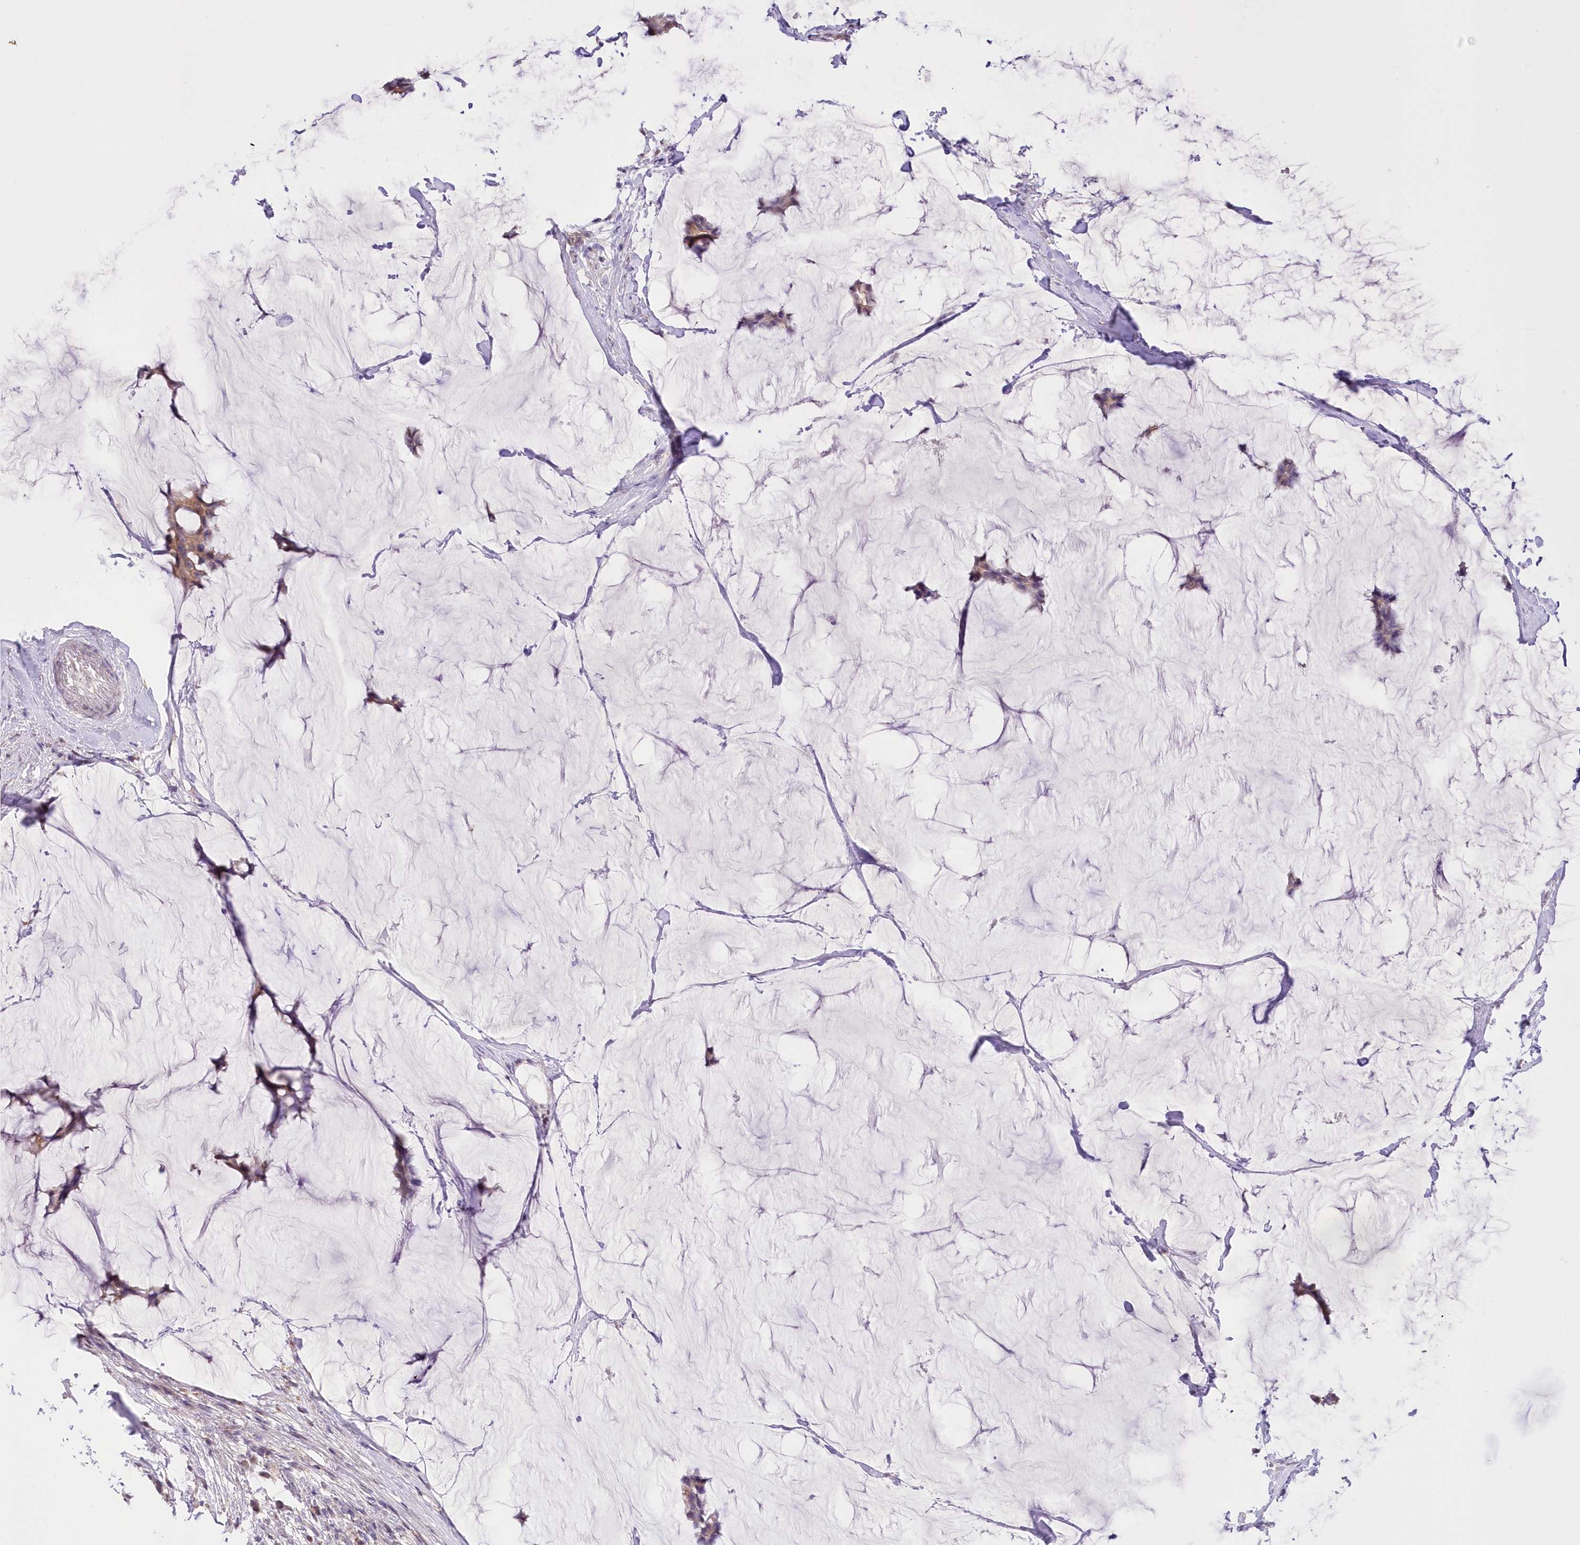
{"staining": {"intensity": "moderate", "quantity": "25%-75%", "location": "cytoplasmic/membranous"}, "tissue": "breast cancer", "cell_type": "Tumor cells", "image_type": "cancer", "snomed": [{"axis": "morphology", "description": "Duct carcinoma"}, {"axis": "topography", "description": "Breast"}], "caption": "Immunohistochemical staining of breast infiltrating ductal carcinoma reveals moderate cytoplasmic/membranous protein positivity in about 25%-75% of tumor cells.", "gene": "FAM241B", "patient": {"sex": "female", "age": 93}}